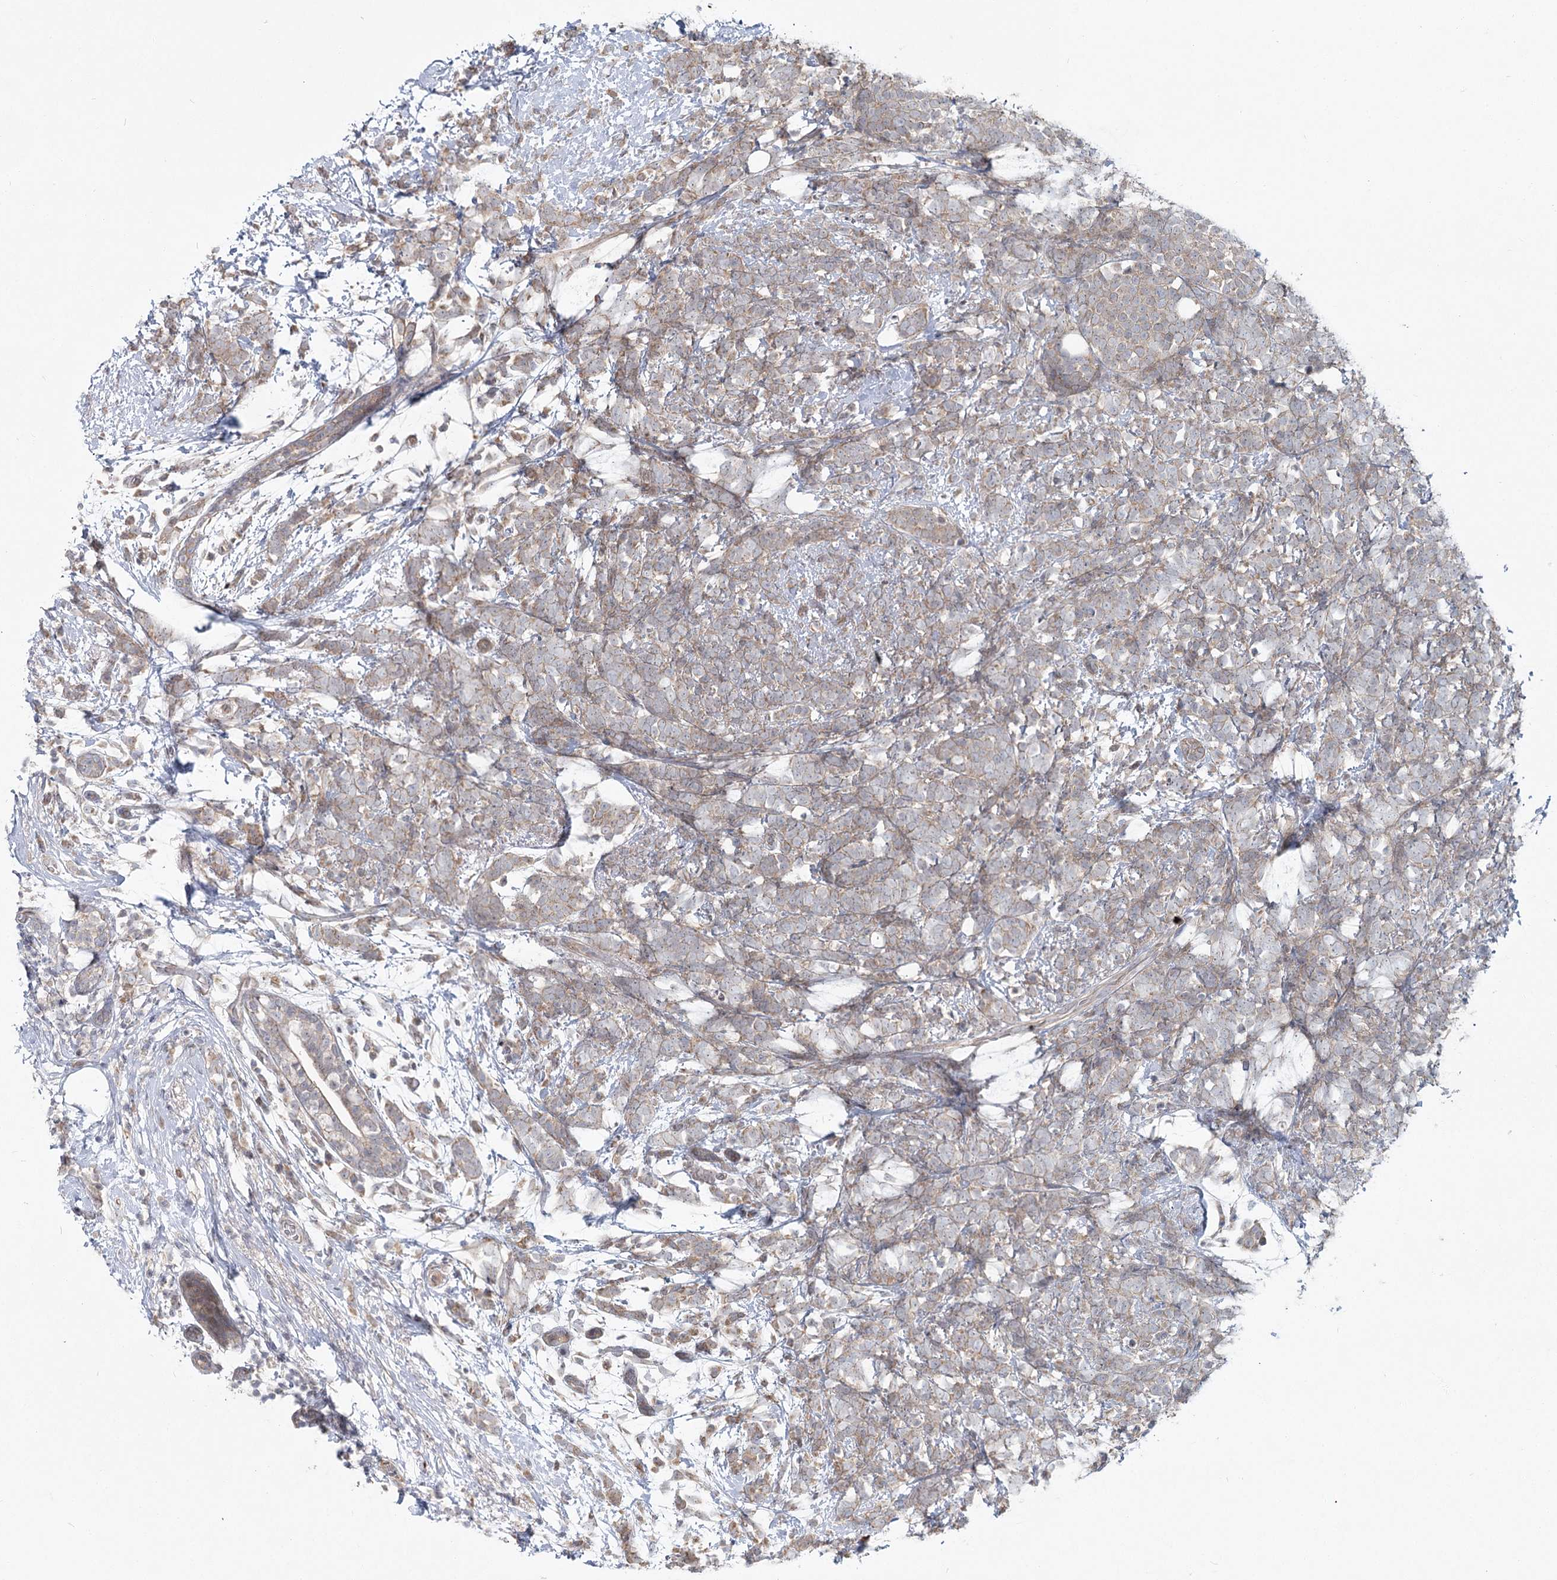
{"staining": {"intensity": "weak", "quantity": "25%-75%", "location": "cytoplasmic/membranous"}, "tissue": "breast cancer", "cell_type": "Tumor cells", "image_type": "cancer", "snomed": [{"axis": "morphology", "description": "Lobular carcinoma"}, {"axis": "topography", "description": "Breast"}], "caption": "Immunohistochemistry photomicrograph of lobular carcinoma (breast) stained for a protein (brown), which demonstrates low levels of weak cytoplasmic/membranous expression in about 25%-75% of tumor cells.", "gene": "SPINK13", "patient": {"sex": "female", "age": 58}}